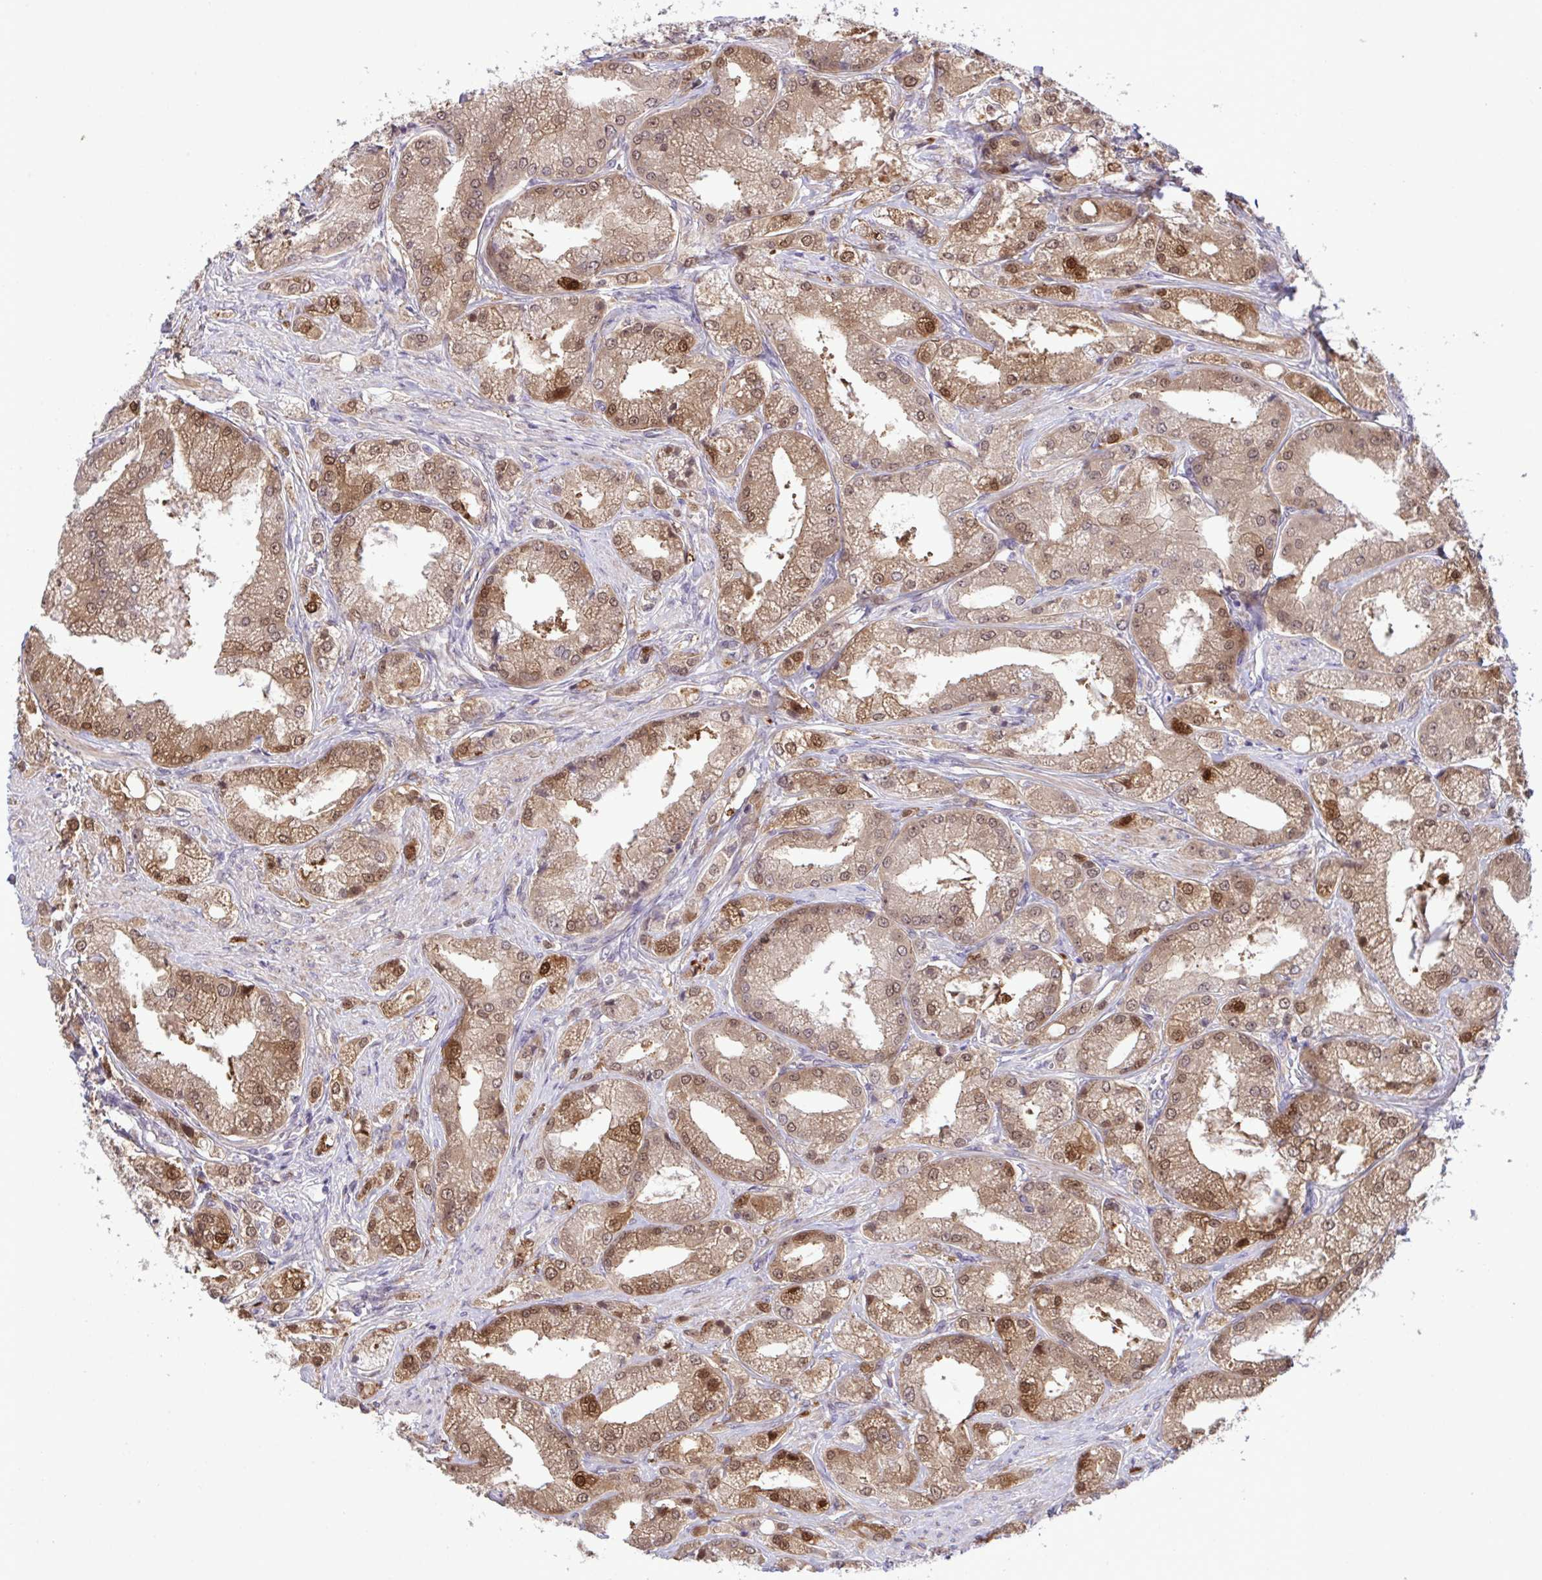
{"staining": {"intensity": "moderate", "quantity": "25%-75%", "location": "cytoplasmic/membranous,nuclear"}, "tissue": "prostate cancer", "cell_type": "Tumor cells", "image_type": "cancer", "snomed": [{"axis": "morphology", "description": "Adenocarcinoma, High grade"}, {"axis": "topography", "description": "Prostate"}], "caption": "IHC (DAB) staining of human prostate cancer (adenocarcinoma (high-grade)) displays moderate cytoplasmic/membranous and nuclear protein positivity in about 25%-75% of tumor cells. Immunohistochemistry (ihc) stains the protein in brown and the nuclei are stained blue.", "gene": "CMPK1", "patient": {"sex": "male", "age": 61}}